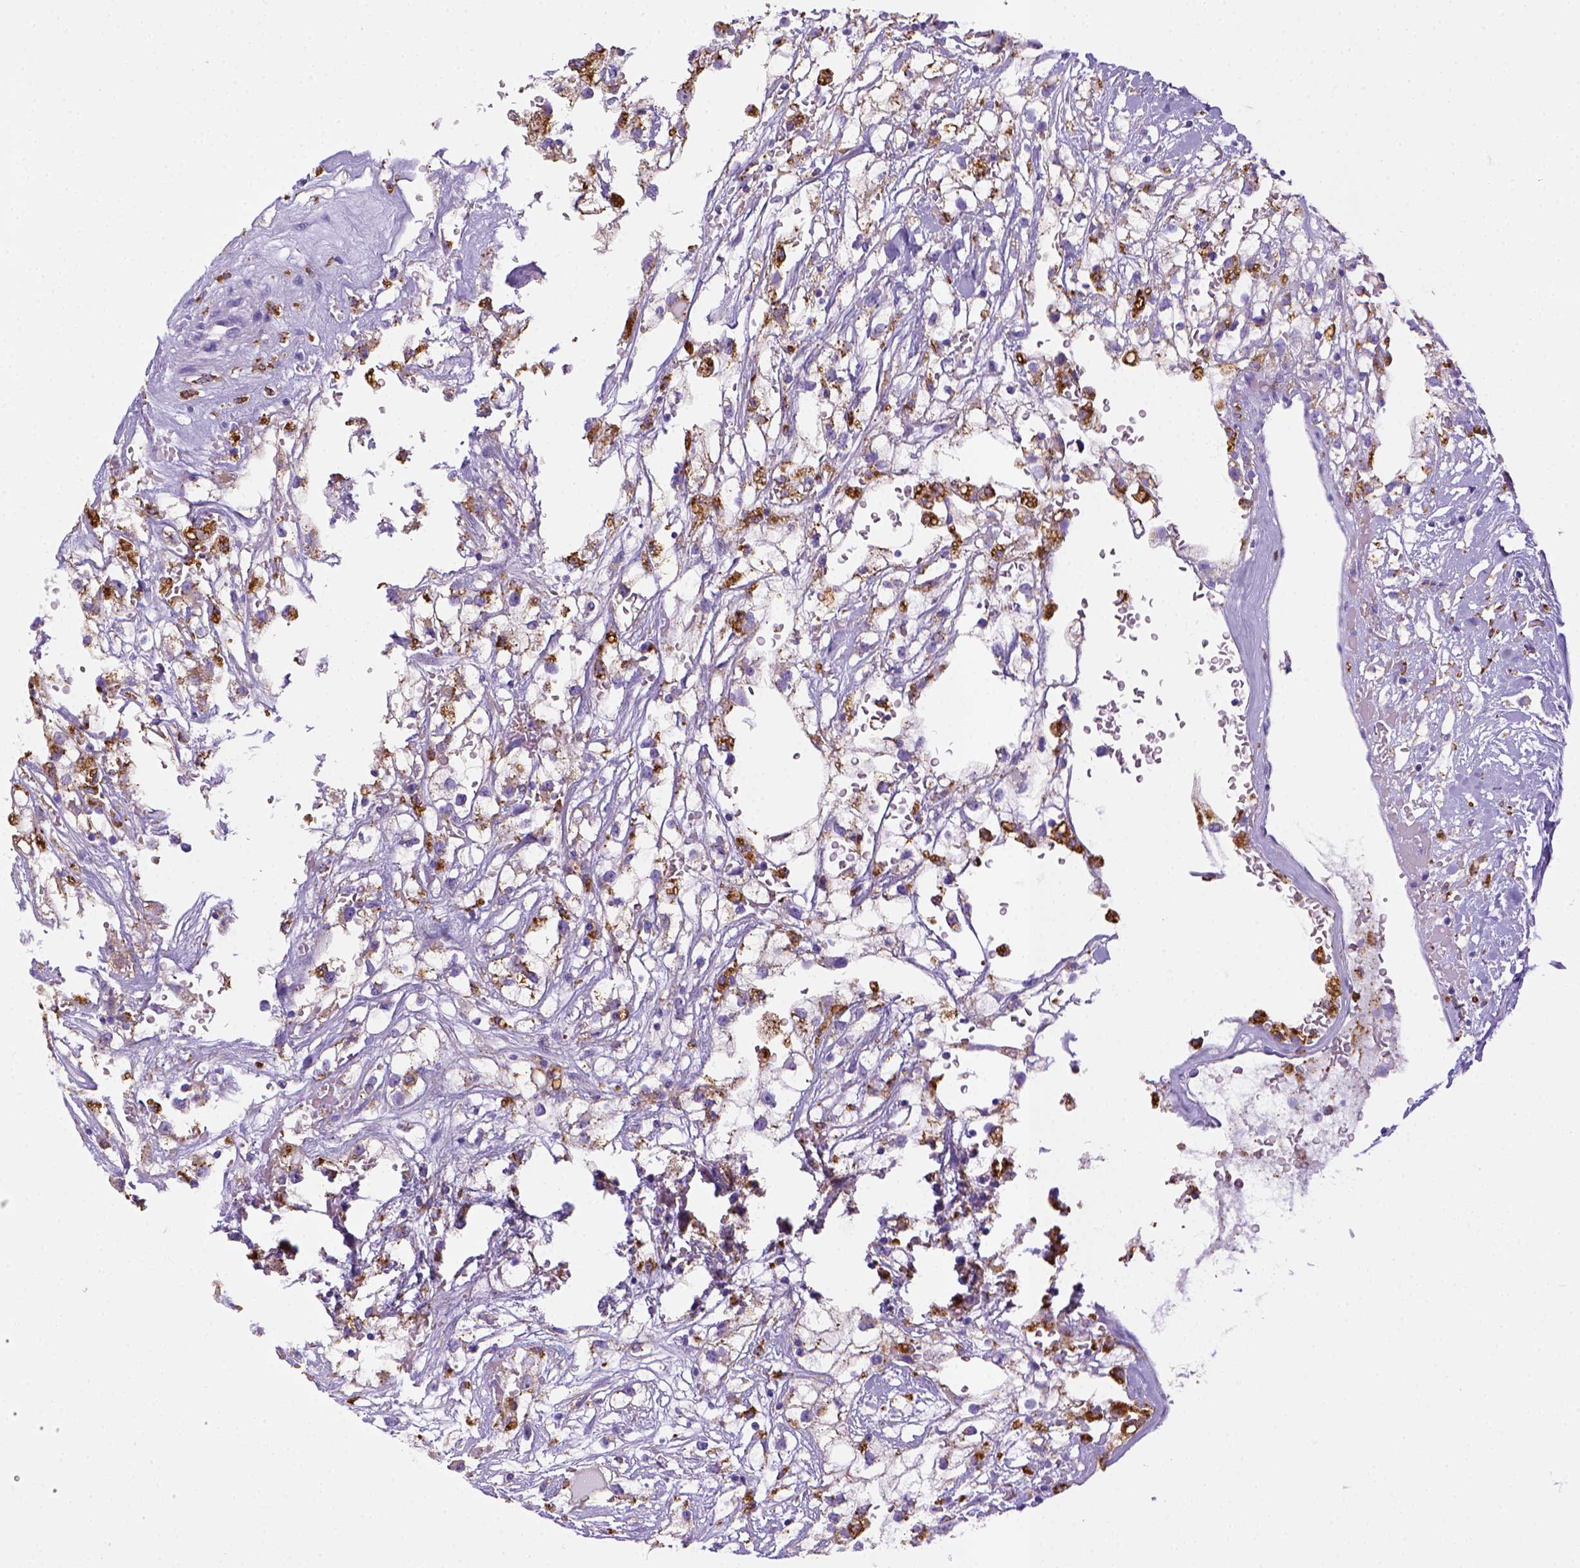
{"staining": {"intensity": "negative", "quantity": "none", "location": "none"}, "tissue": "renal cancer", "cell_type": "Tumor cells", "image_type": "cancer", "snomed": [{"axis": "morphology", "description": "Adenocarcinoma, NOS"}, {"axis": "topography", "description": "Kidney"}], "caption": "Tumor cells are negative for protein expression in human renal cancer. Nuclei are stained in blue.", "gene": "CD68", "patient": {"sex": "male", "age": 59}}